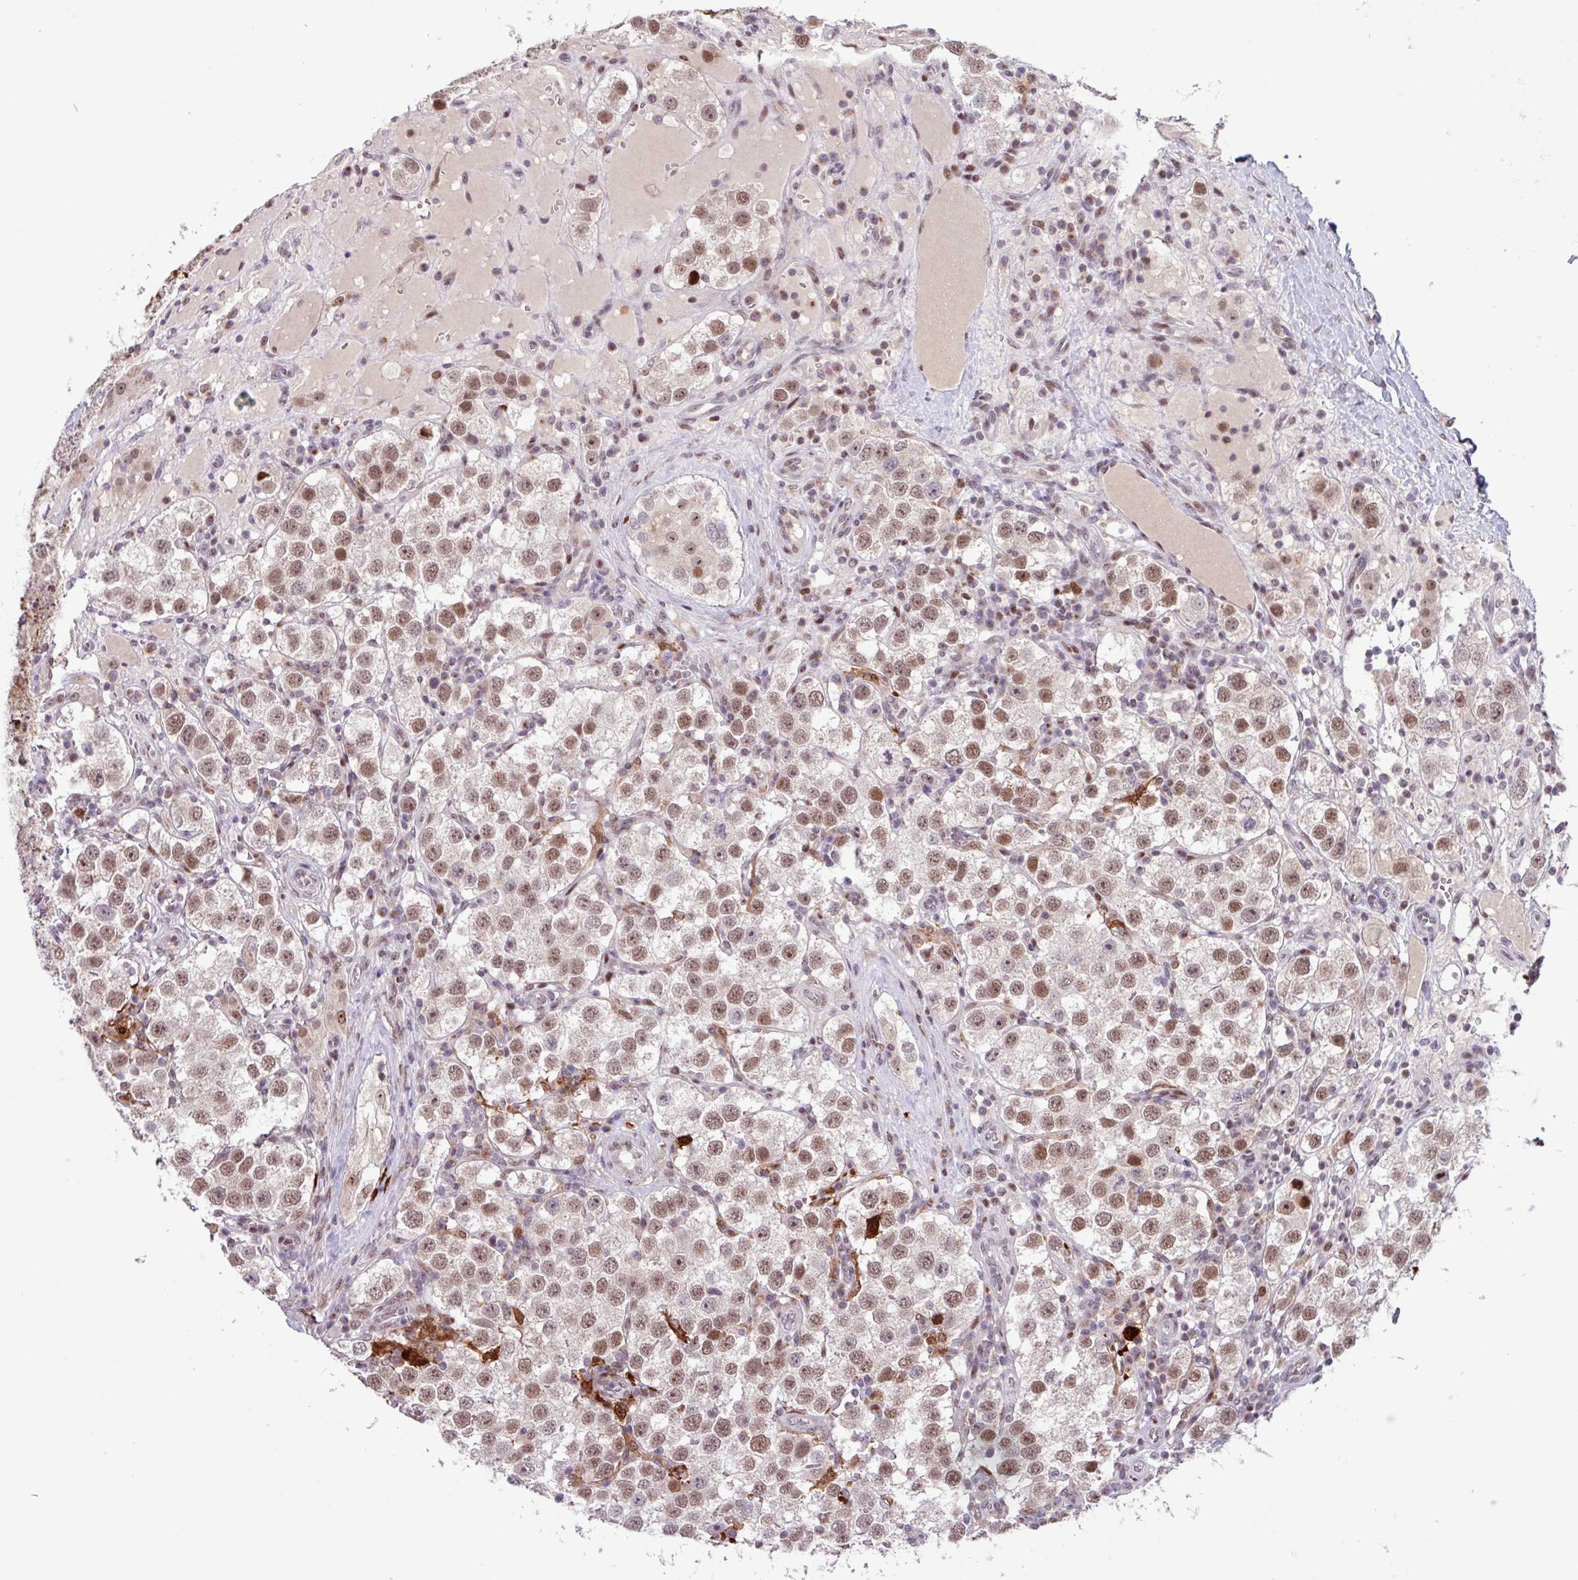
{"staining": {"intensity": "moderate", "quantity": ">75%", "location": "nuclear"}, "tissue": "testis cancer", "cell_type": "Tumor cells", "image_type": "cancer", "snomed": [{"axis": "morphology", "description": "Seminoma, NOS"}, {"axis": "topography", "description": "Testis"}], "caption": "Testis seminoma tissue displays moderate nuclear staining in about >75% of tumor cells, visualized by immunohistochemistry. The protein of interest is shown in brown color, while the nuclei are stained blue.", "gene": "BRD3", "patient": {"sex": "male", "age": 37}}